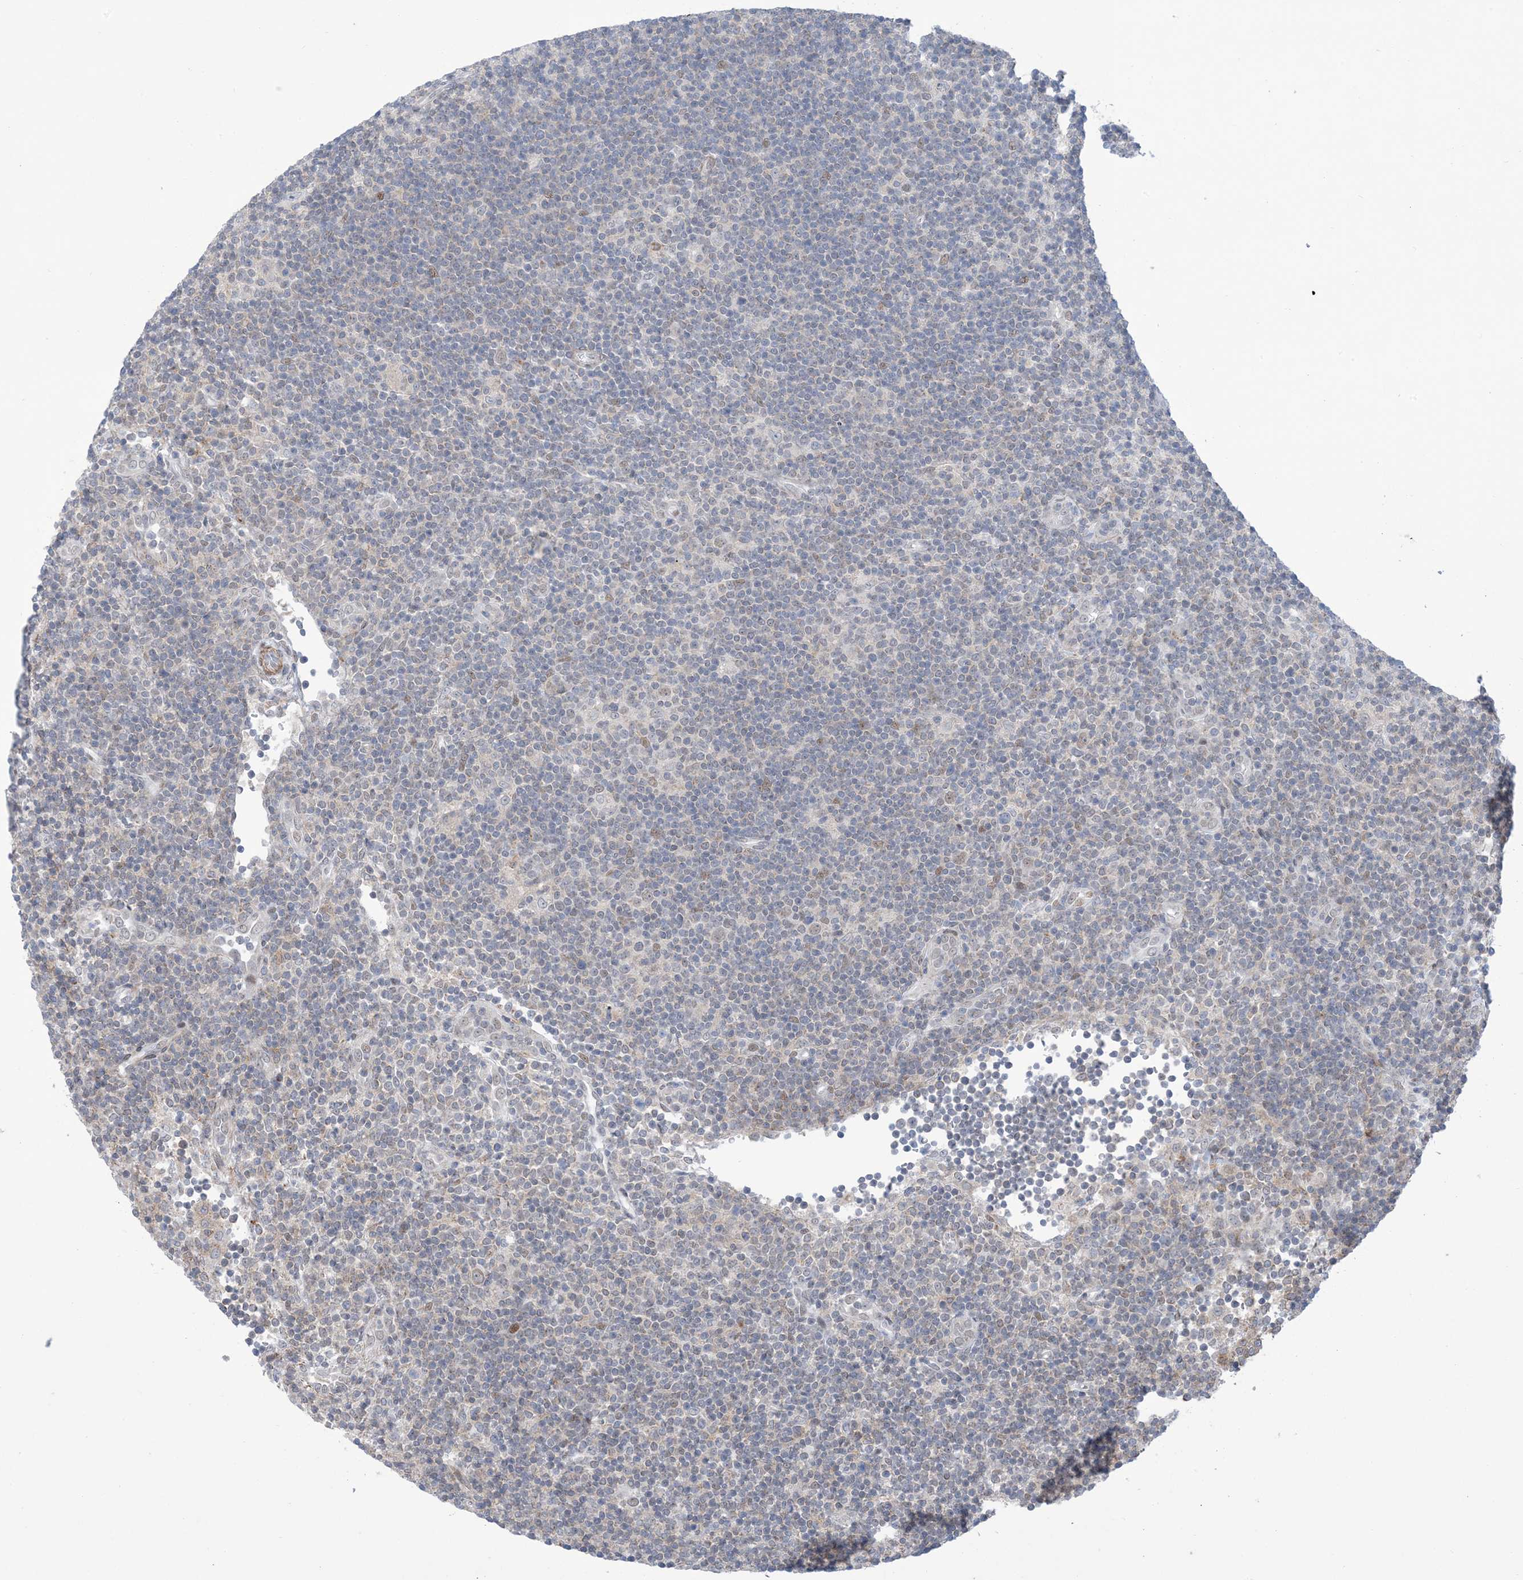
{"staining": {"intensity": "weak", "quantity": "<25%", "location": "cytoplasmic/membranous"}, "tissue": "lymphoma", "cell_type": "Tumor cells", "image_type": "cancer", "snomed": [{"axis": "morphology", "description": "Hodgkin's disease, NOS"}, {"axis": "topography", "description": "Lymph node"}], "caption": "Immunohistochemistry micrograph of neoplastic tissue: Hodgkin's disease stained with DAB (3,3'-diaminobenzidine) exhibits no significant protein staining in tumor cells.", "gene": "ZNF8", "patient": {"sex": "female", "age": 57}}